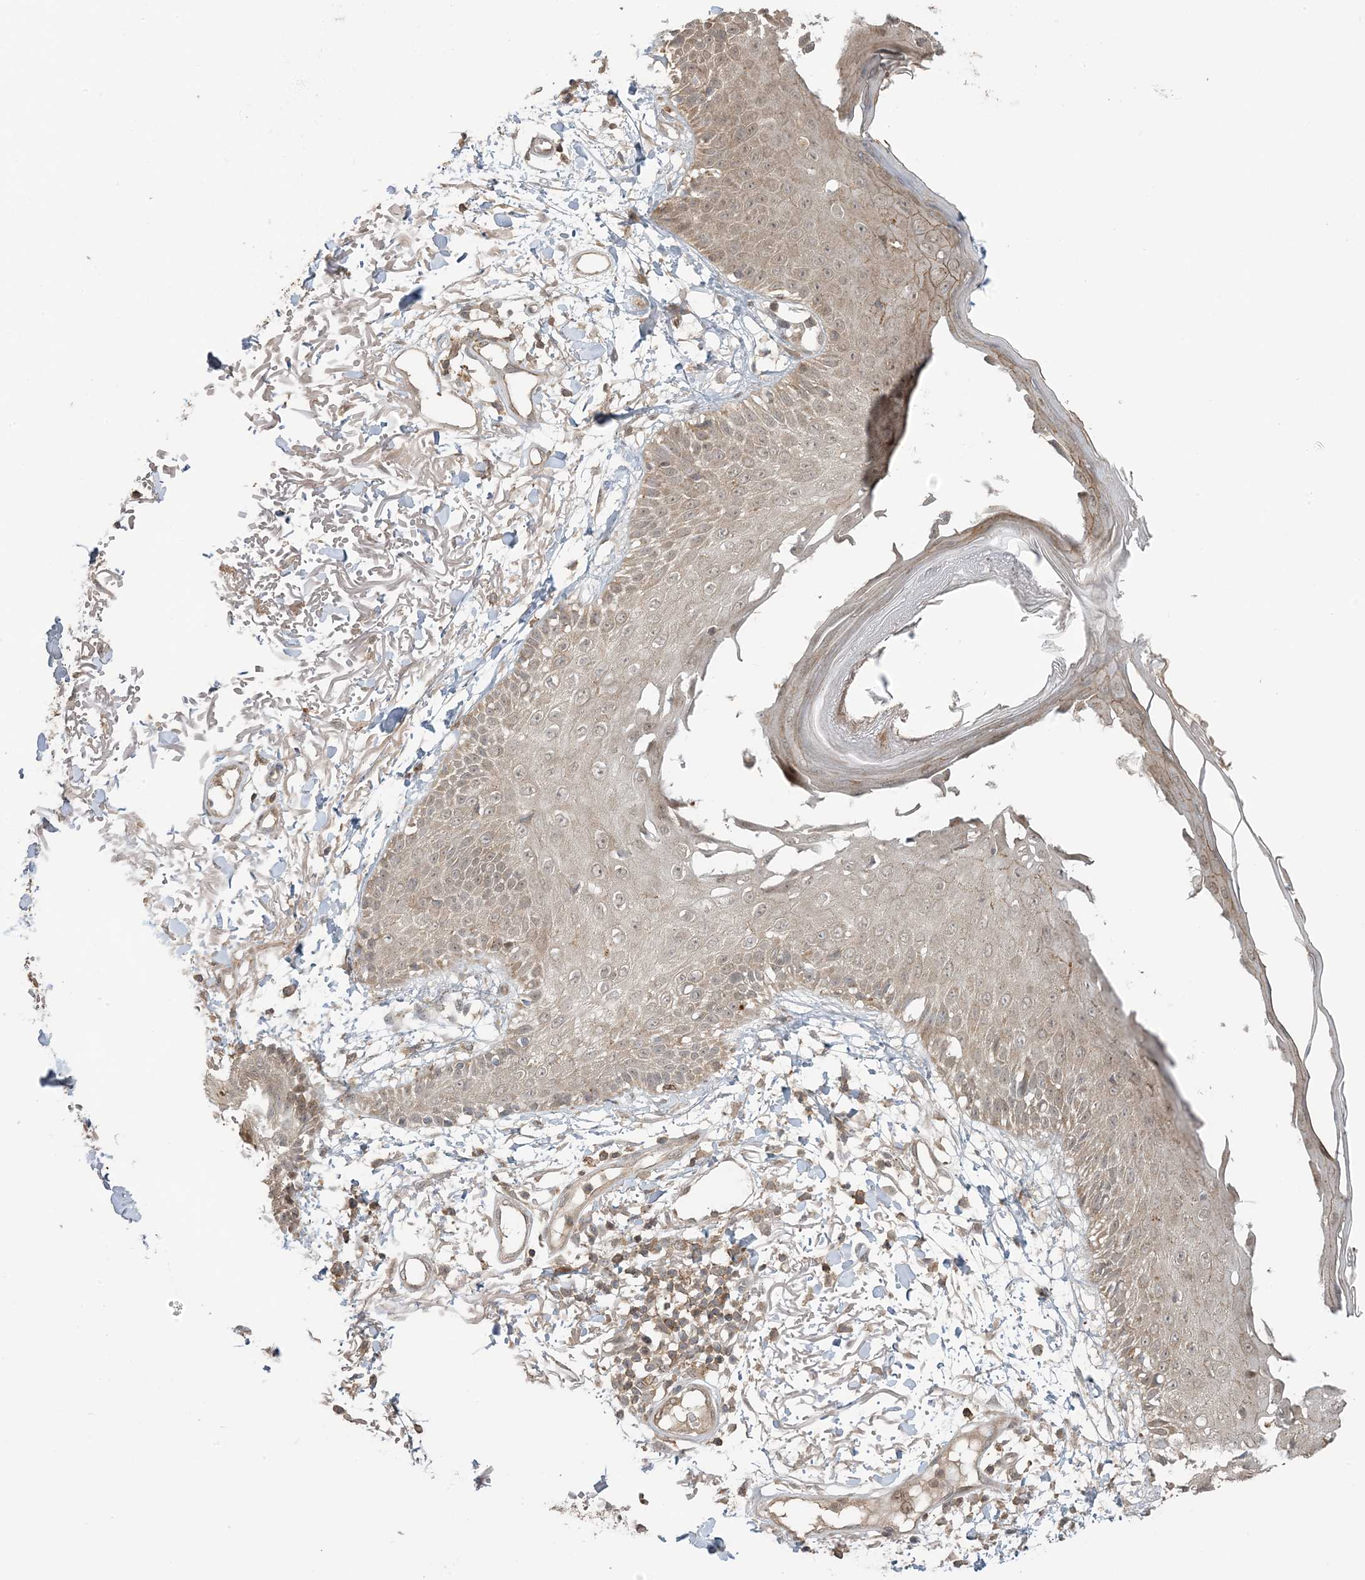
{"staining": {"intensity": "weak", "quantity": ">75%", "location": "cytoplasmic/membranous"}, "tissue": "skin", "cell_type": "Fibroblasts", "image_type": "normal", "snomed": [{"axis": "morphology", "description": "Normal tissue, NOS"}, {"axis": "morphology", "description": "Squamous cell carcinoma, NOS"}, {"axis": "topography", "description": "Skin"}, {"axis": "topography", "description": "Peripheral nerve tissue"}], "caption": "The histopathology image demonstrates immunohistochemical staining of benign skin. There is weak cytoplasmic/membranous staining is appreciated in about >75% of fibroblasts. The protein of interest is stained brown, and the nuclei are stained in blue (DAB IHC with brightfield microscopy, high magnification).", "gene": "PHLDB2", "patient": {"sex": "male", "age": 83}}